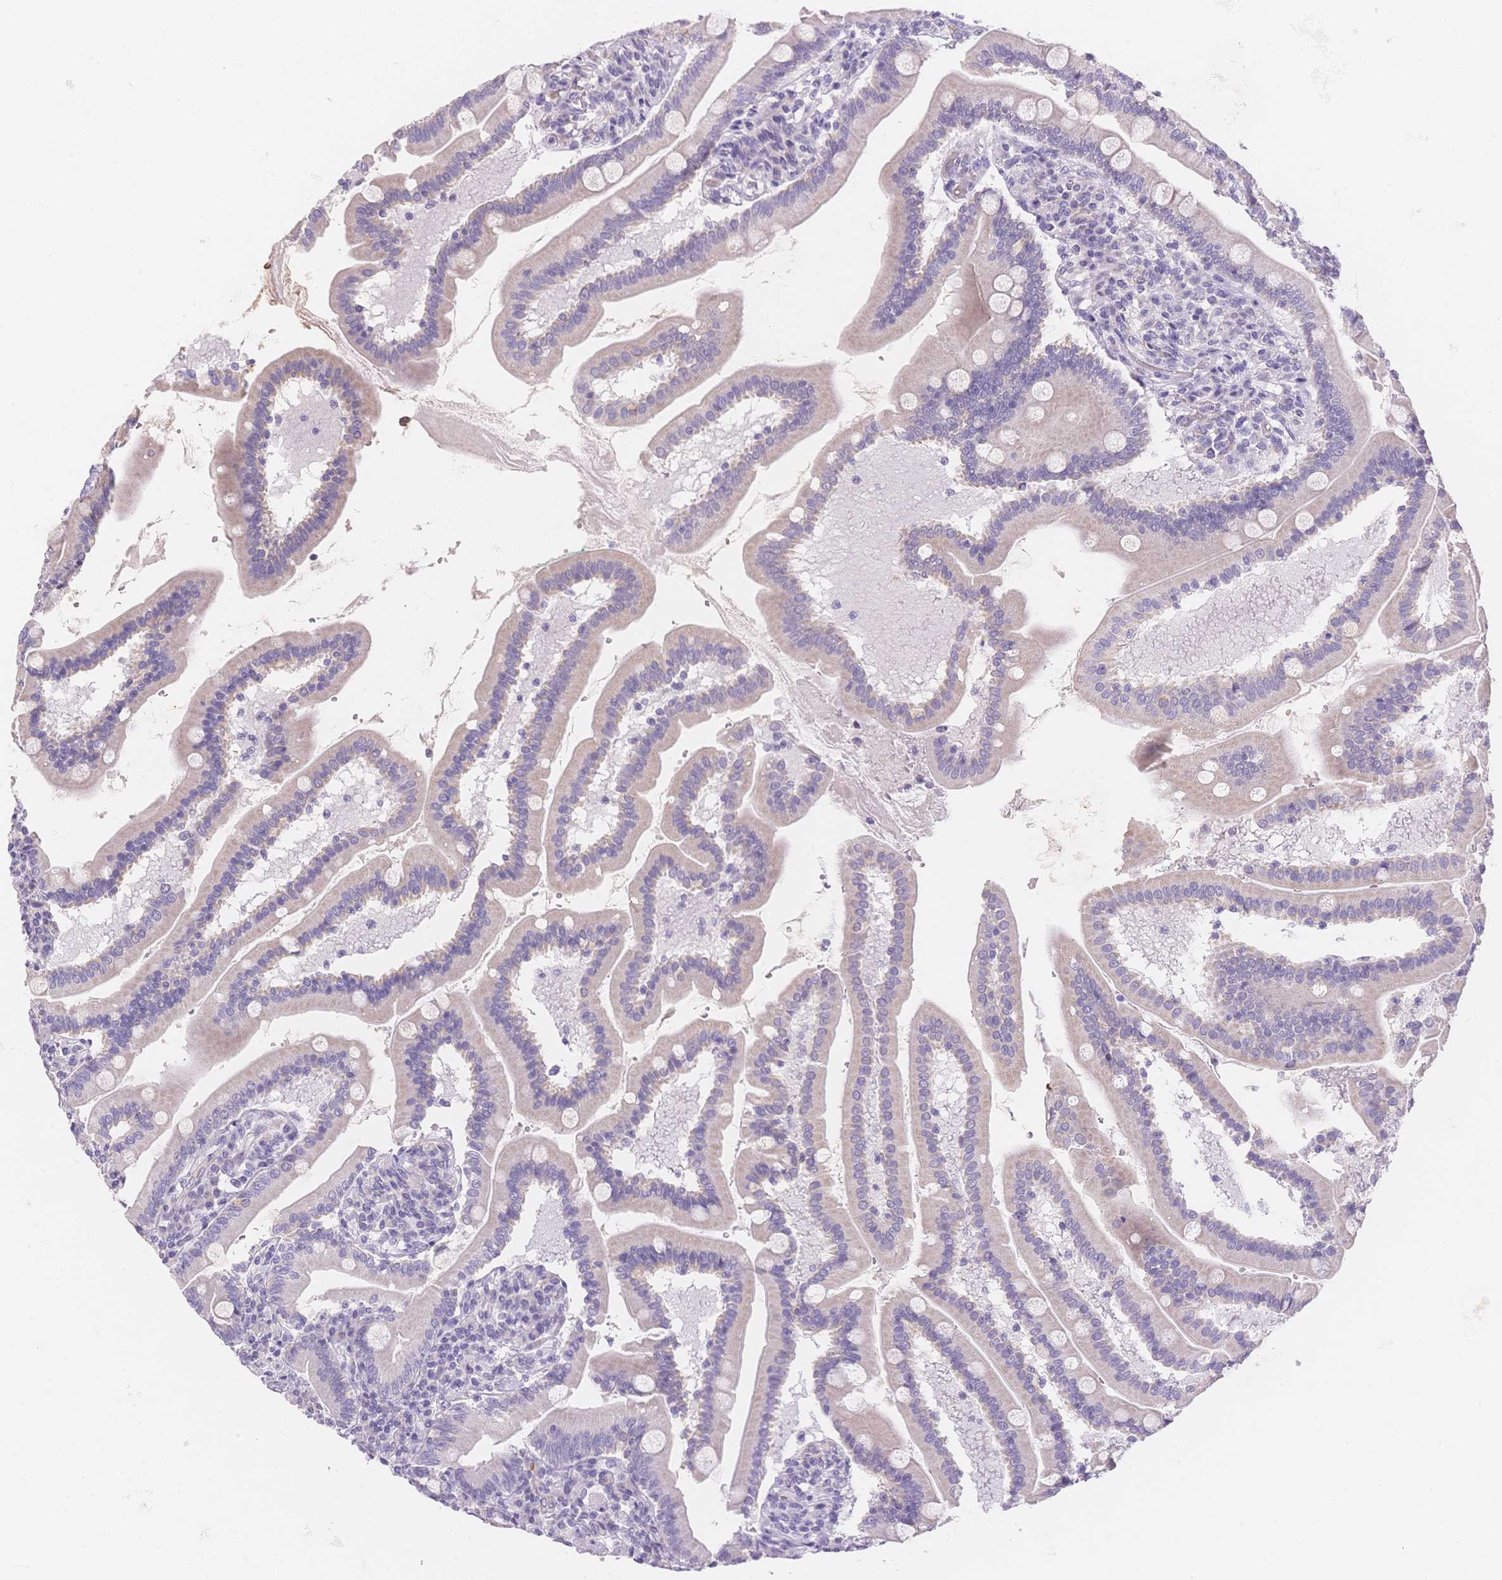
{"staining": {"intensity": "weak", "quantity": "25%-75%", "location": "cytoplasmic/membranous"}, "tissue": "duodenum", "cell_type": "Glandular cells", "image_type": "normal", "snomed": [{"axis": "morphology", "description": "Normal tissue, NOS"}, {"axis": "topography", "description": "Duodenum"}], "caption": "Brown immunohistochemical staining in benign duodenum displays weak cytoplasmic/membranous staining in about 25%-75% of glandular cells. (Brightfield microscopy of DAB IHC at high magnification).", "gene": "SMYD1", "patient": {"sex": "female", "age": 67}}